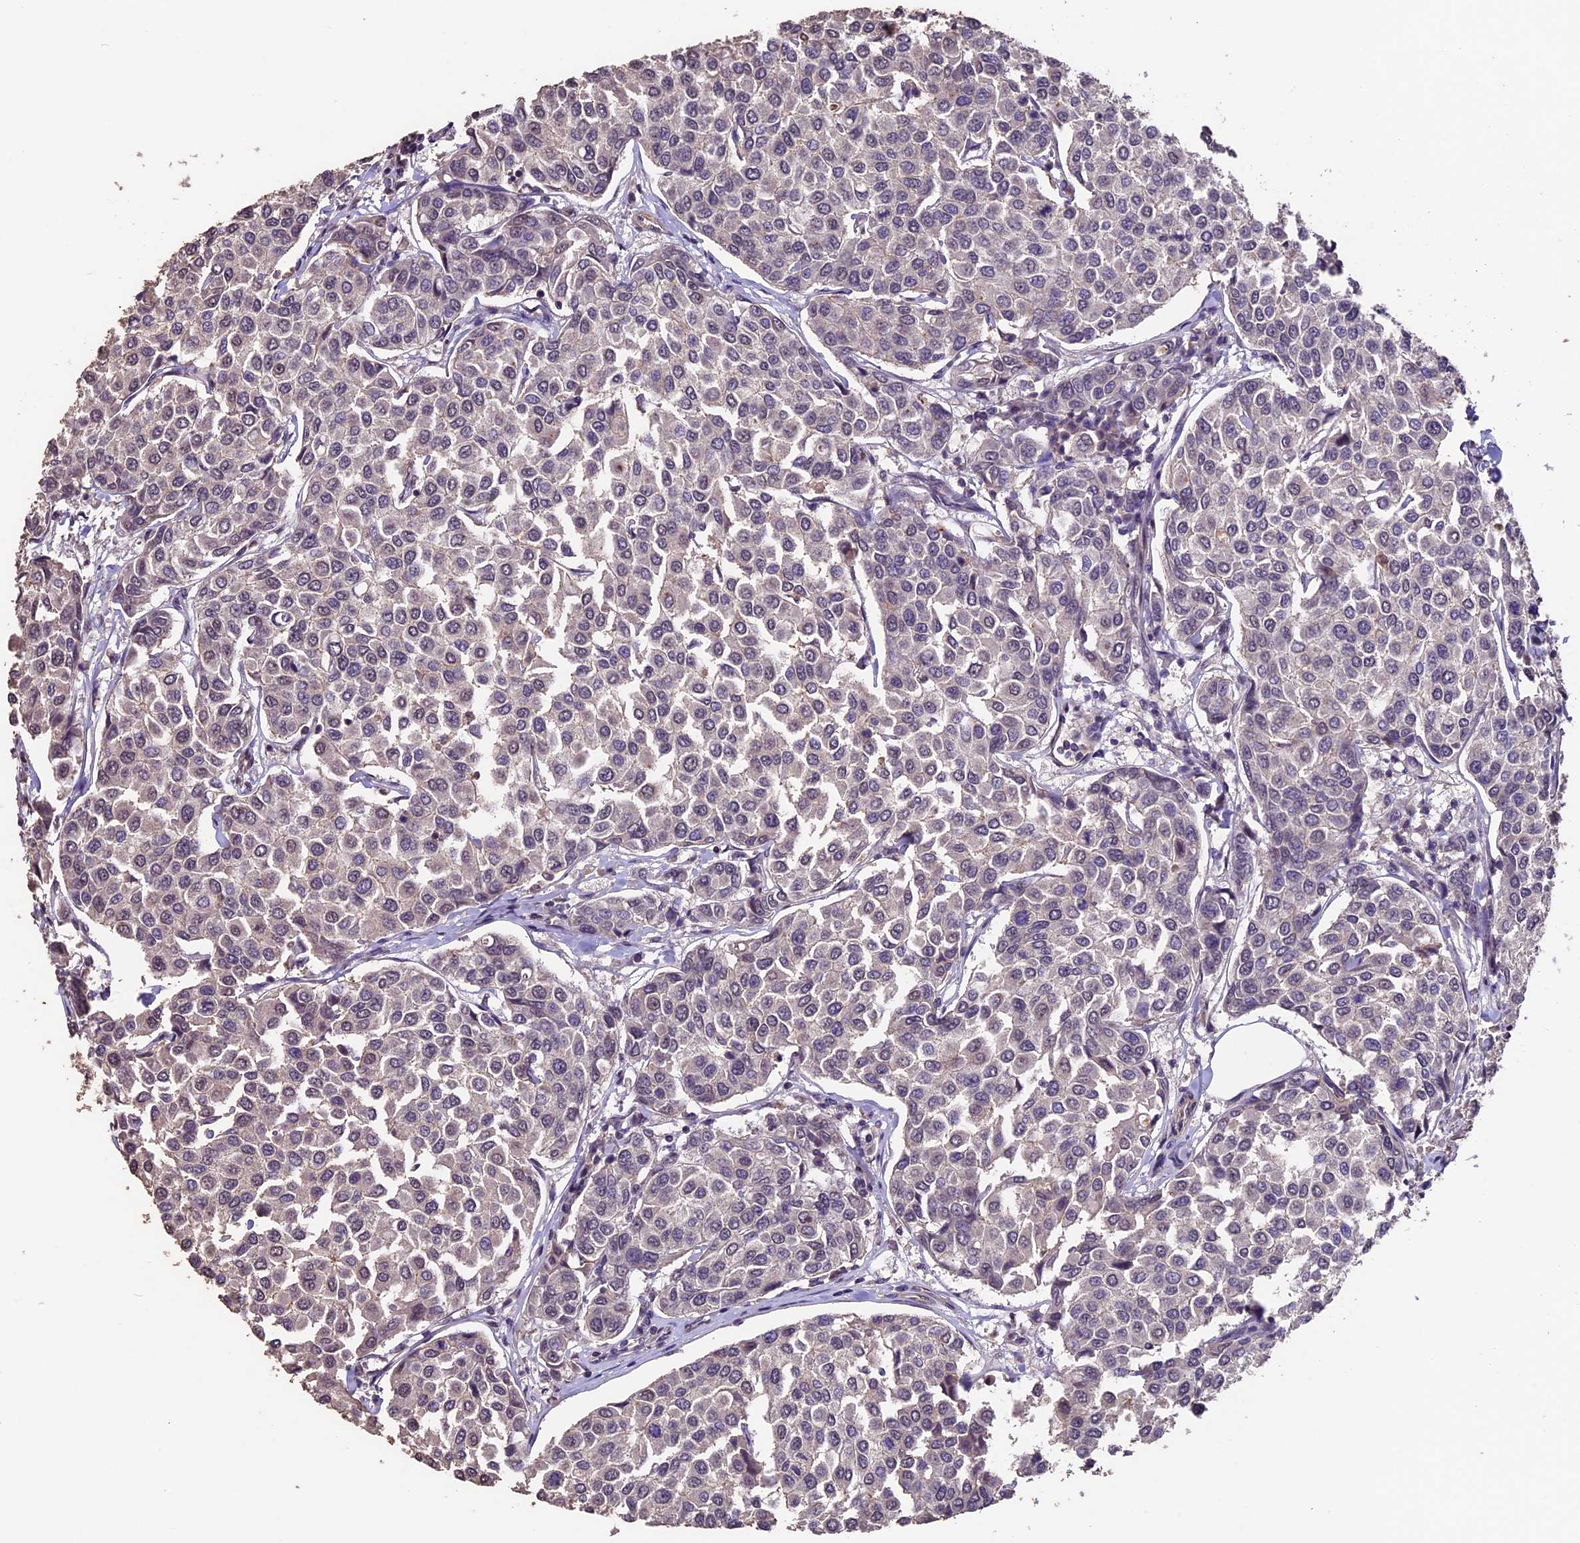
{"staining": {"intensity": "negative", "quantity": "none", "location": "none"}, "tissue": "breast cancer", "cell_type": "Tumor cells", "image_type": "cancer", "snomed": [{"axis": "morphology", "description": "Duct carcinoma"}, {"axis": "topography", "description": "Breast"}], "caption": "Immunohistochemistry (IHC) photomicrograph of neoplastic tissue: breast cancer stained with DAB shows no significant protein expression in tumor cells.", "gene": "GNB5", "patient": {"sex": "female", "age": 55}}